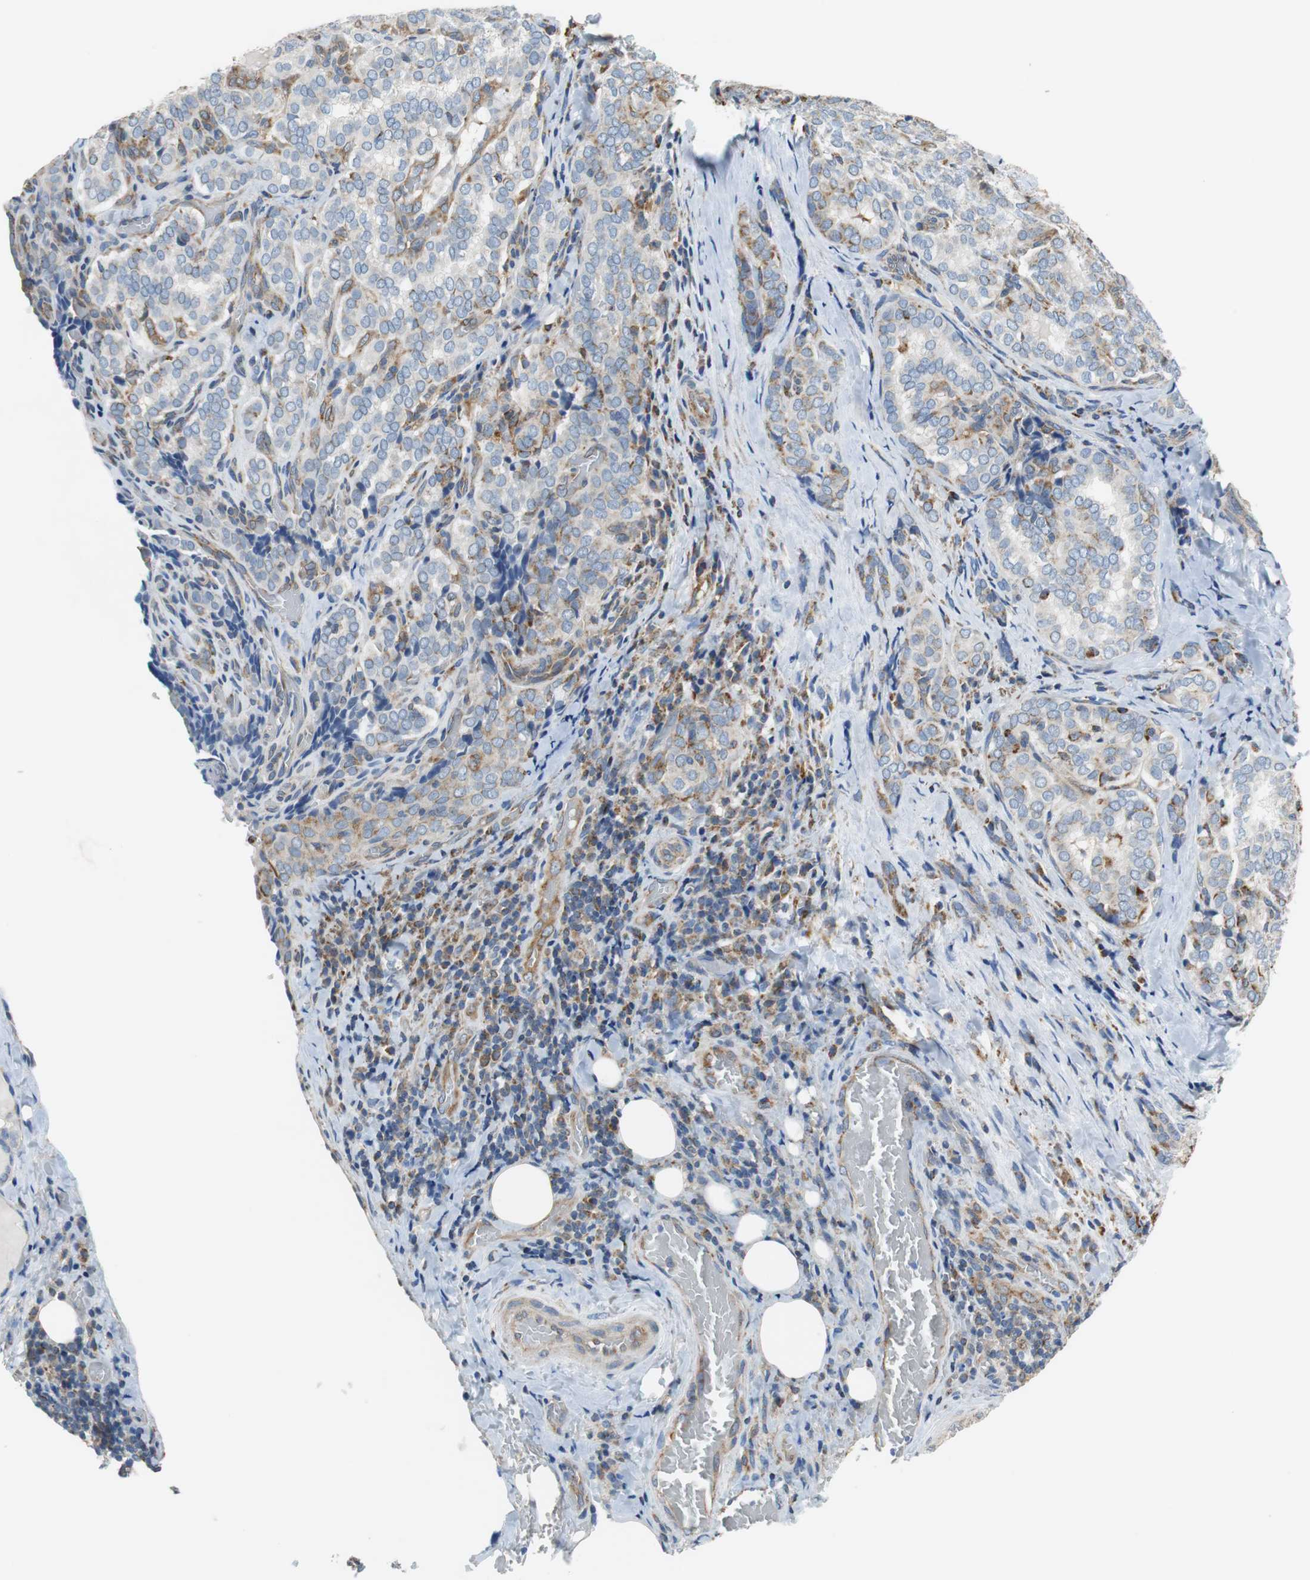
{"staining": {"intensity": "moderate", "quantity": "<25%", "location": "cytoplasmic/membranous"}, "tissue": "thyroid cancer", "cell_type": "Tumor cells", "image_type": "cancer", "snomed": [{"axis": "morphology", "description": "Papillary adenocarcinoma, NOS"}, {"axis": "topography", "description": "Thyroid gland"}], "caption": "The image exhibits staining of thyroid papillary adenocarcinoma, revealing moderate cytoplasmic/membranous protein expression (brown color) within tumor cells.", "gene": "GSTK1", "patient": {"sex": "female", "age": 30}}